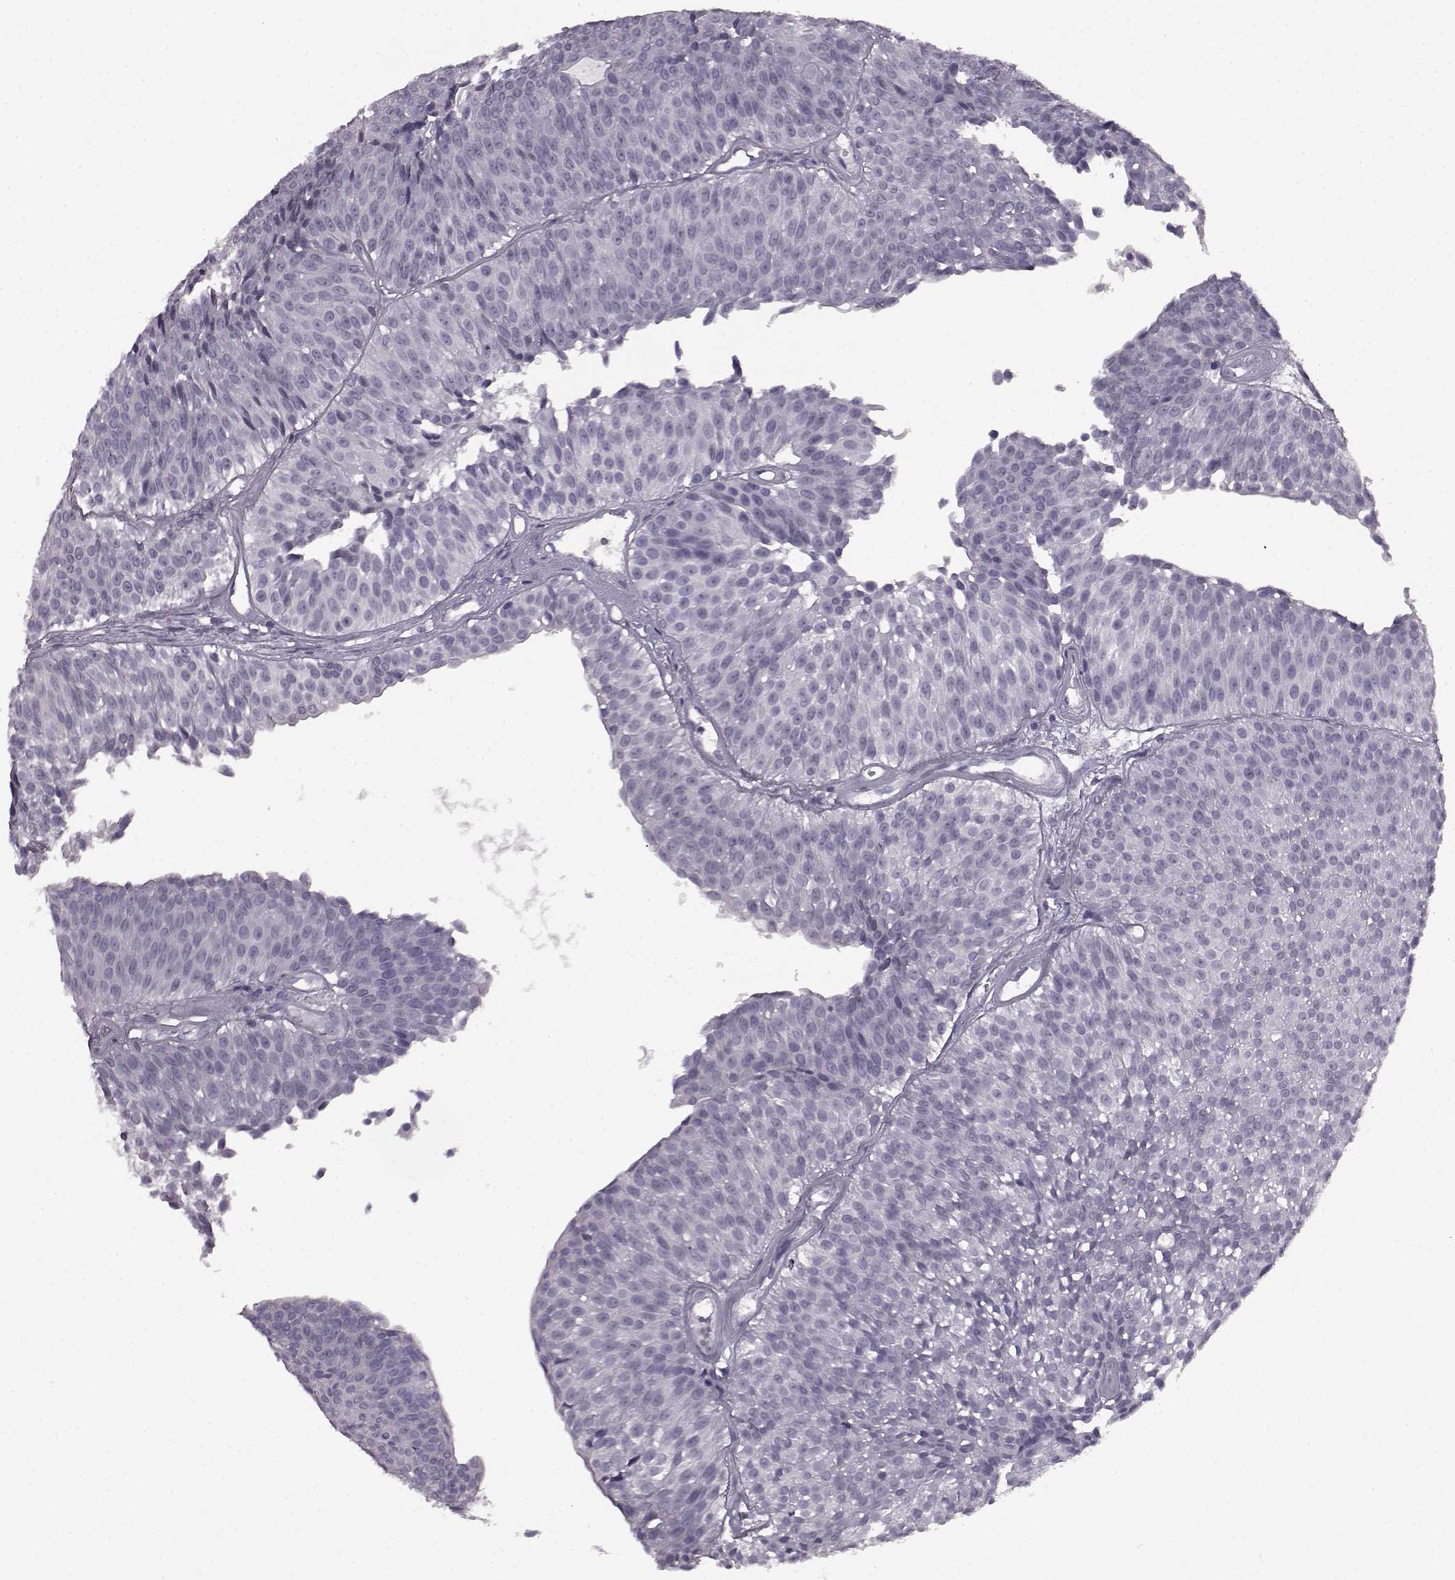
{"staining": {"intensity": "negative", "quantity": "none", "location": "none"}, "tissue": "urothelial cancer", "cell_type": "Tumor cells", "image_type": "cancer", "snomed": [{"axis": "morphology", "description": "Urothelial carcinoma, Low grade"}, {"axis": "topography", "description": "Urinary bladder"}], "caption": "Immunohistochemical staining of urothelial cancer reveals no significant staining in tumor cells.", "gene": "PRPH2", "patient": {"sex": "male", "age": 63}}